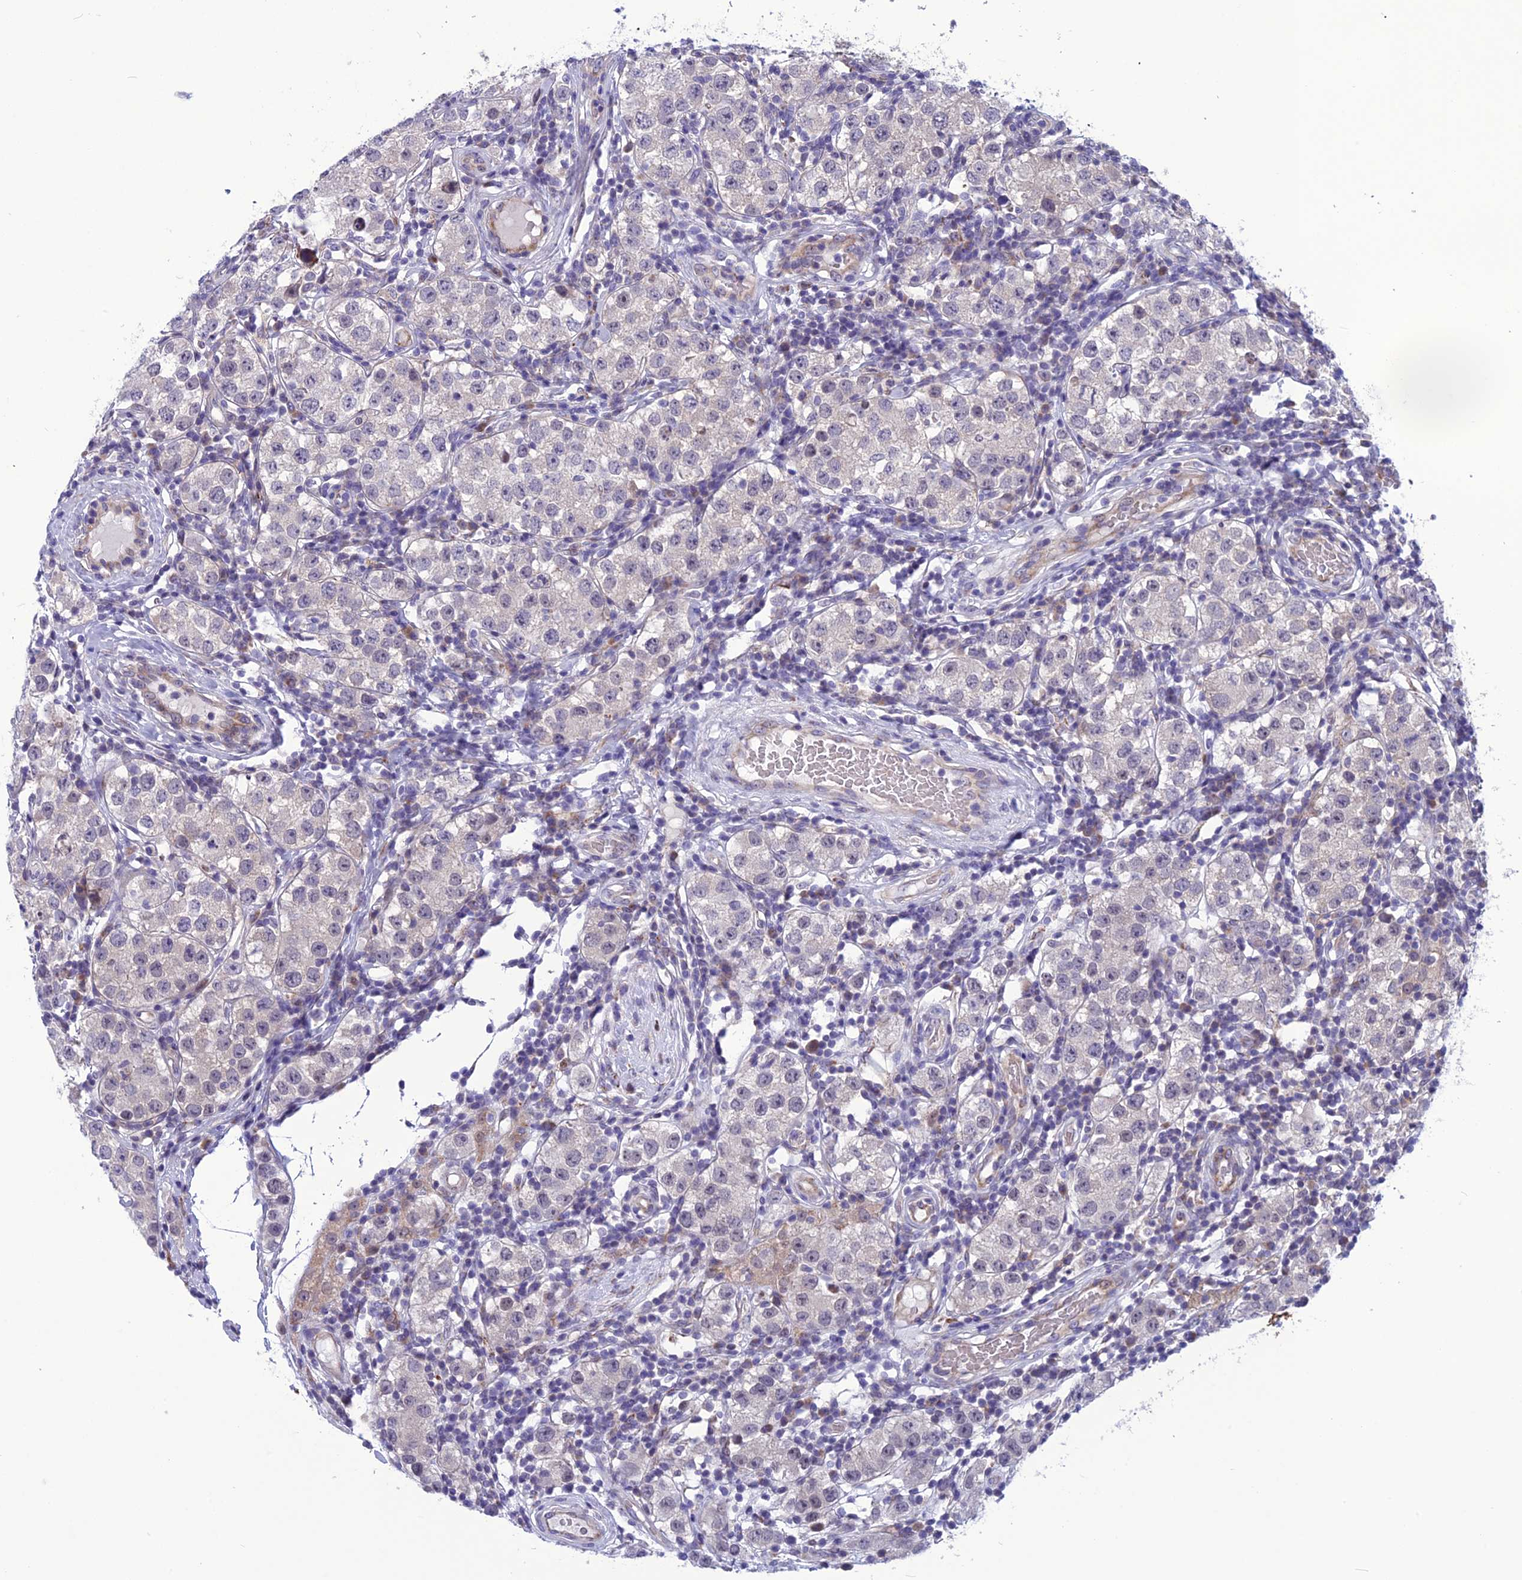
{"staining": {"intensity": "negative", "quantity": "none", "location": "none"}, "tissue": "testis cancer", "cell_type": "Tumor cells", "image_type": "cancer", "snomed": [{"axis": "morphology", "description": "Seminoma, NOS"}, {"axis": "topography", "description": "Testis"}], "caption": "The immunohistochemistry (IHC) histopathology image has no significant positivity in tumor cells of testis cancer tissue.", "gene": "PSMF1", "patient": {"sex": "male", "age": 34}}